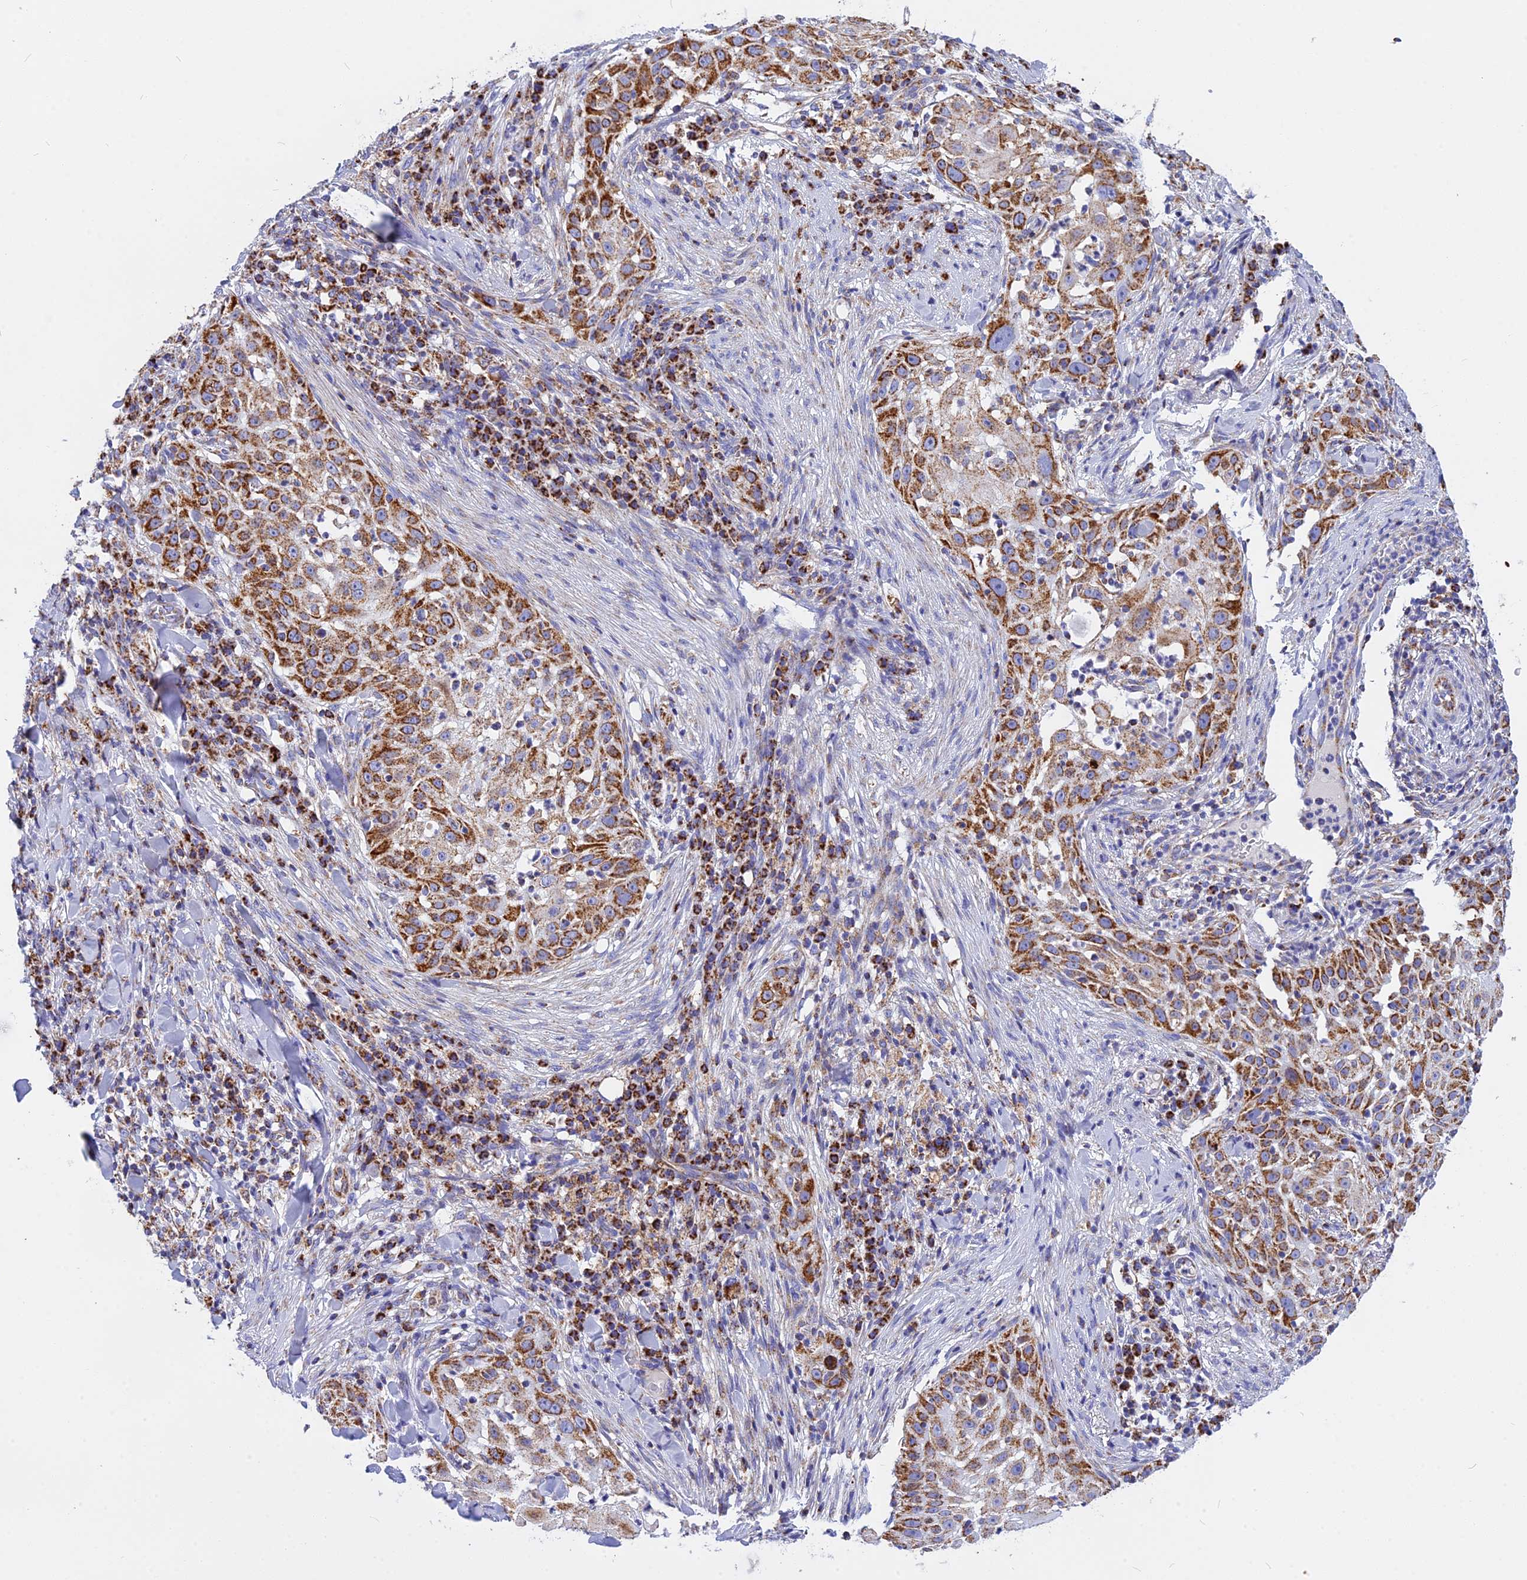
{"staining": {"intensity": "moderate", "quantity": ">75%", "location": "cytoplasmic/membranous"}, "tissue": "skin cancer", "cell_type": "Tumor cells", "image_type": "cancer", "snomed": [{"axis": "morphology", "description": "Squamous cell carcinoma, NOS"}, {"axis": "topography", "description": "Skin"}], "caption": "There is medium levels of moderate cytoplasmic/membranous positivity in tumor cells of skin squamous cell carcinoma, as demonstrated by immunohistochemical staining (brown color).", "gene": "VDAC2", "patient": {"sex": "female", "age": 44}}